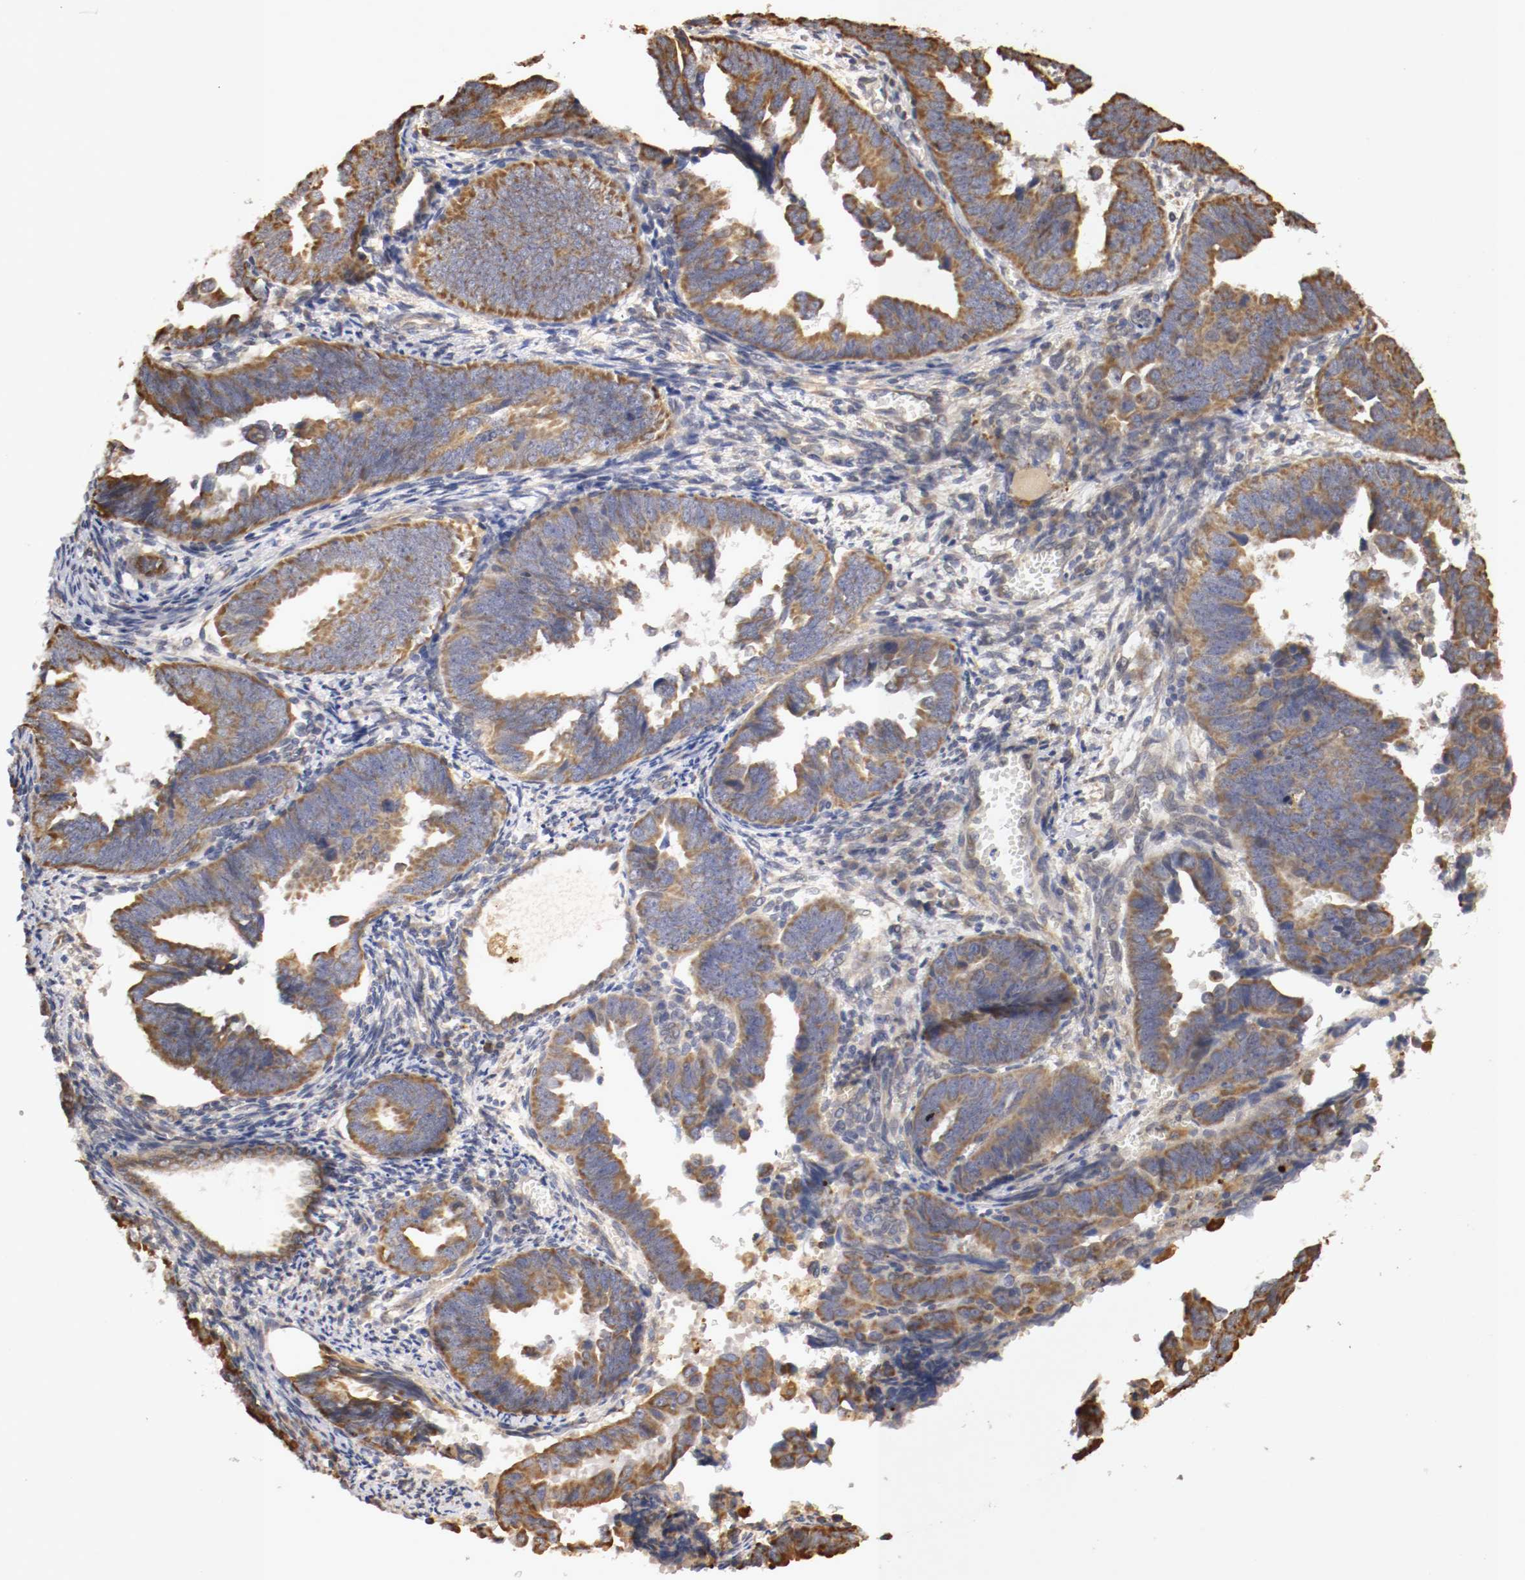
{"staining": {"intensity": "moderate", "quantity": ">75%", "location": "cytoplasmic/membranous"}, "tissue": "endometrial cancer", "cell_type": "Tumor cells", "image_type": "cancer", "snomed": [{"axis": "morphology", "description": "Adenocarcinoma, NOS"}, {"axis": "topography", "description": "Endometrium"}], "caption": "IHC of human endometrial cancer (adenocarcinoma) displays medium levels of moderate cytoplasmic/membranous expression in about >75% of tumor cells.", "gene": "VEZT", "patient": {"sex": "female", "age": 75}}